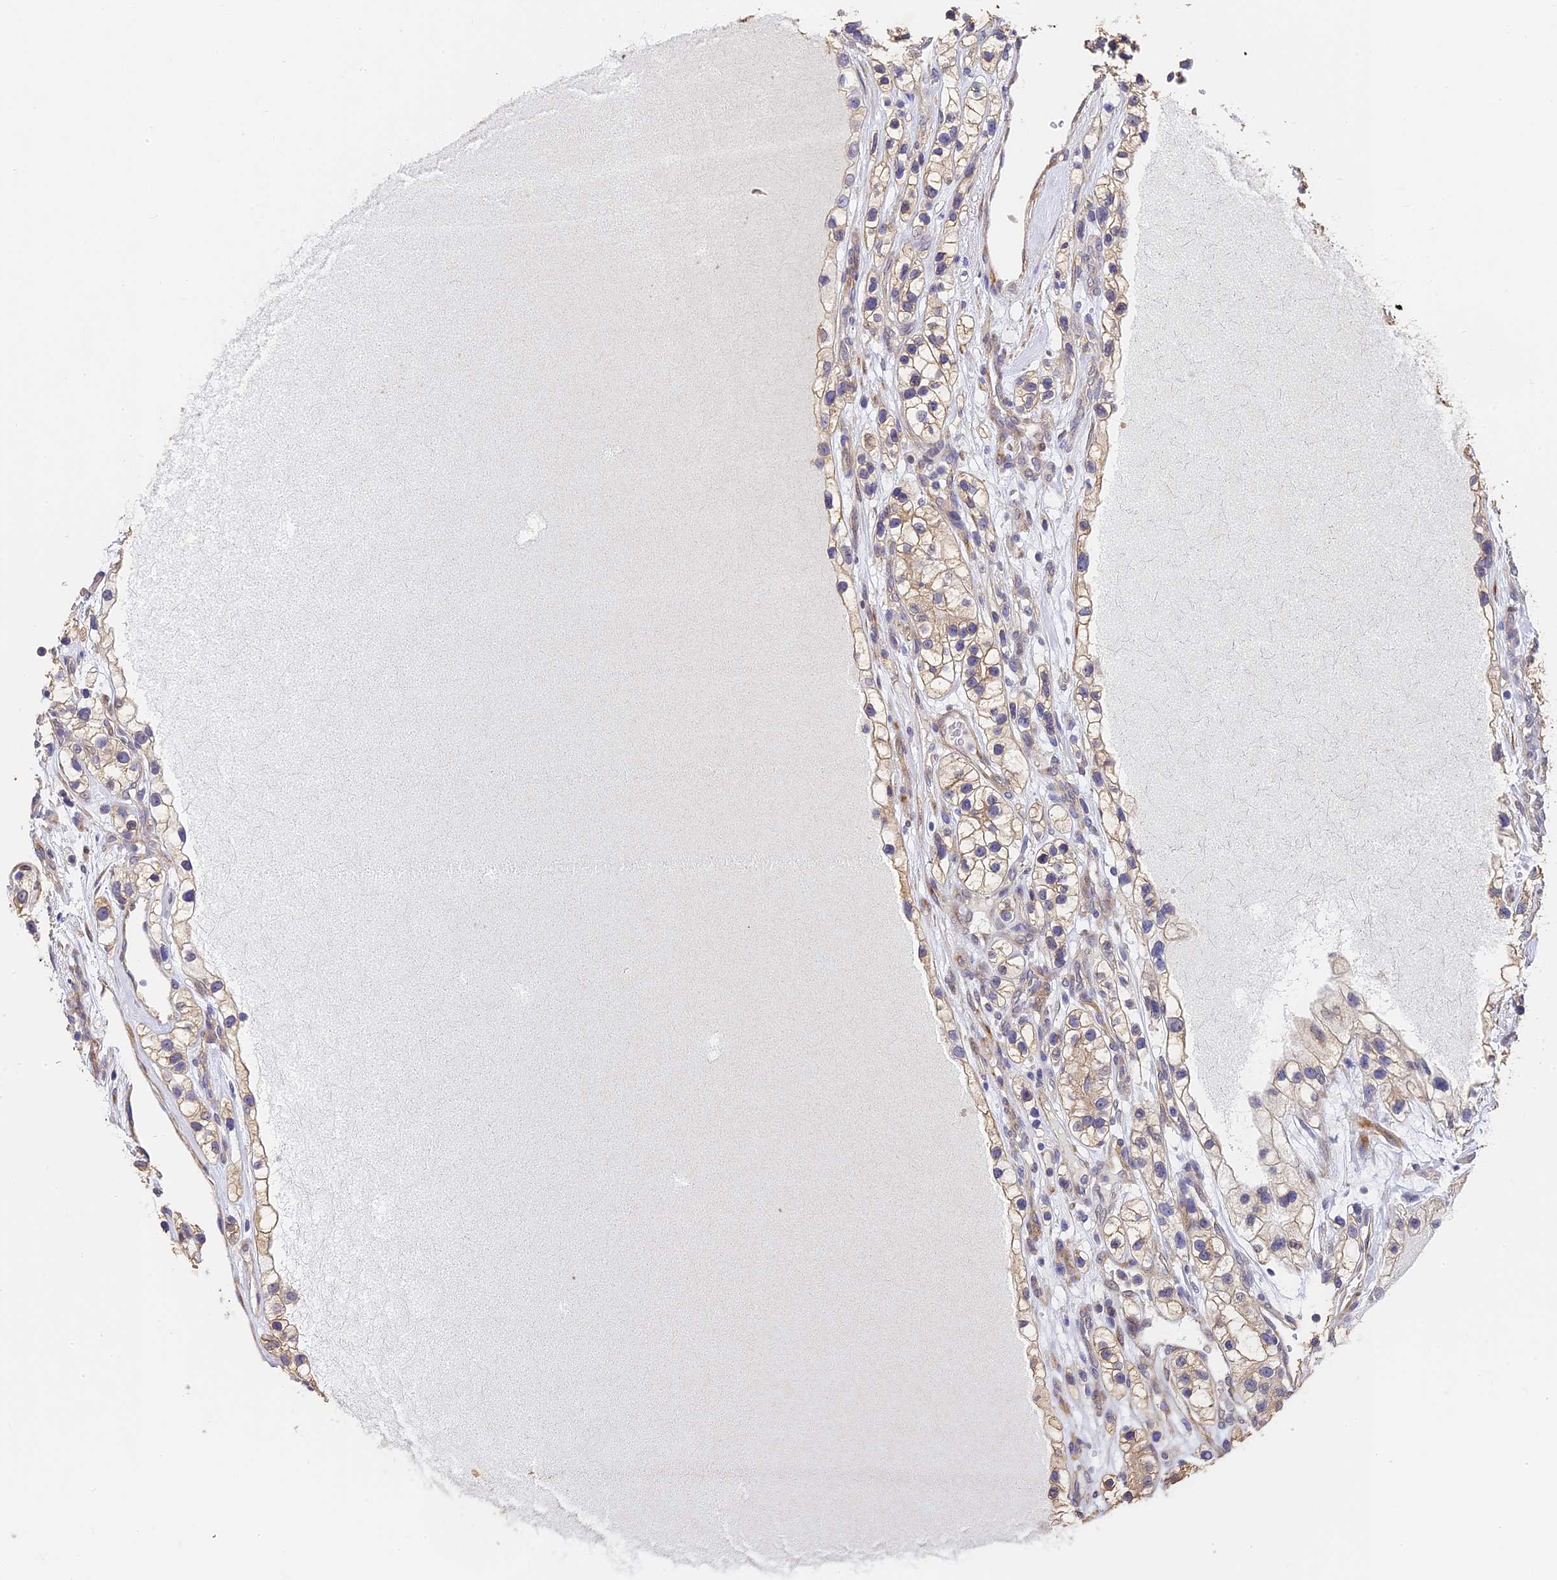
{"staining": {"intensity": "weak", "quantity": "25%-75%", "location": "cytoplasmic/membranous"}, "tissue": "renal cancer", "cell_type": "Tumor cells", "image_type": "cancer", "snomed": [{"axis": "morphology", "description": "Adenocarcinoma, NOS"}, {"axis": "topography", "description": "Kidney"}], "caption": "A low amount of weak cytoplasmic/membranous positivity is identified in about 25%-75% of tumor cells in renal adenocarcinoma tissue.", "gene": "SLC11A1", "patient": {"sex": "female", "age": 57}}